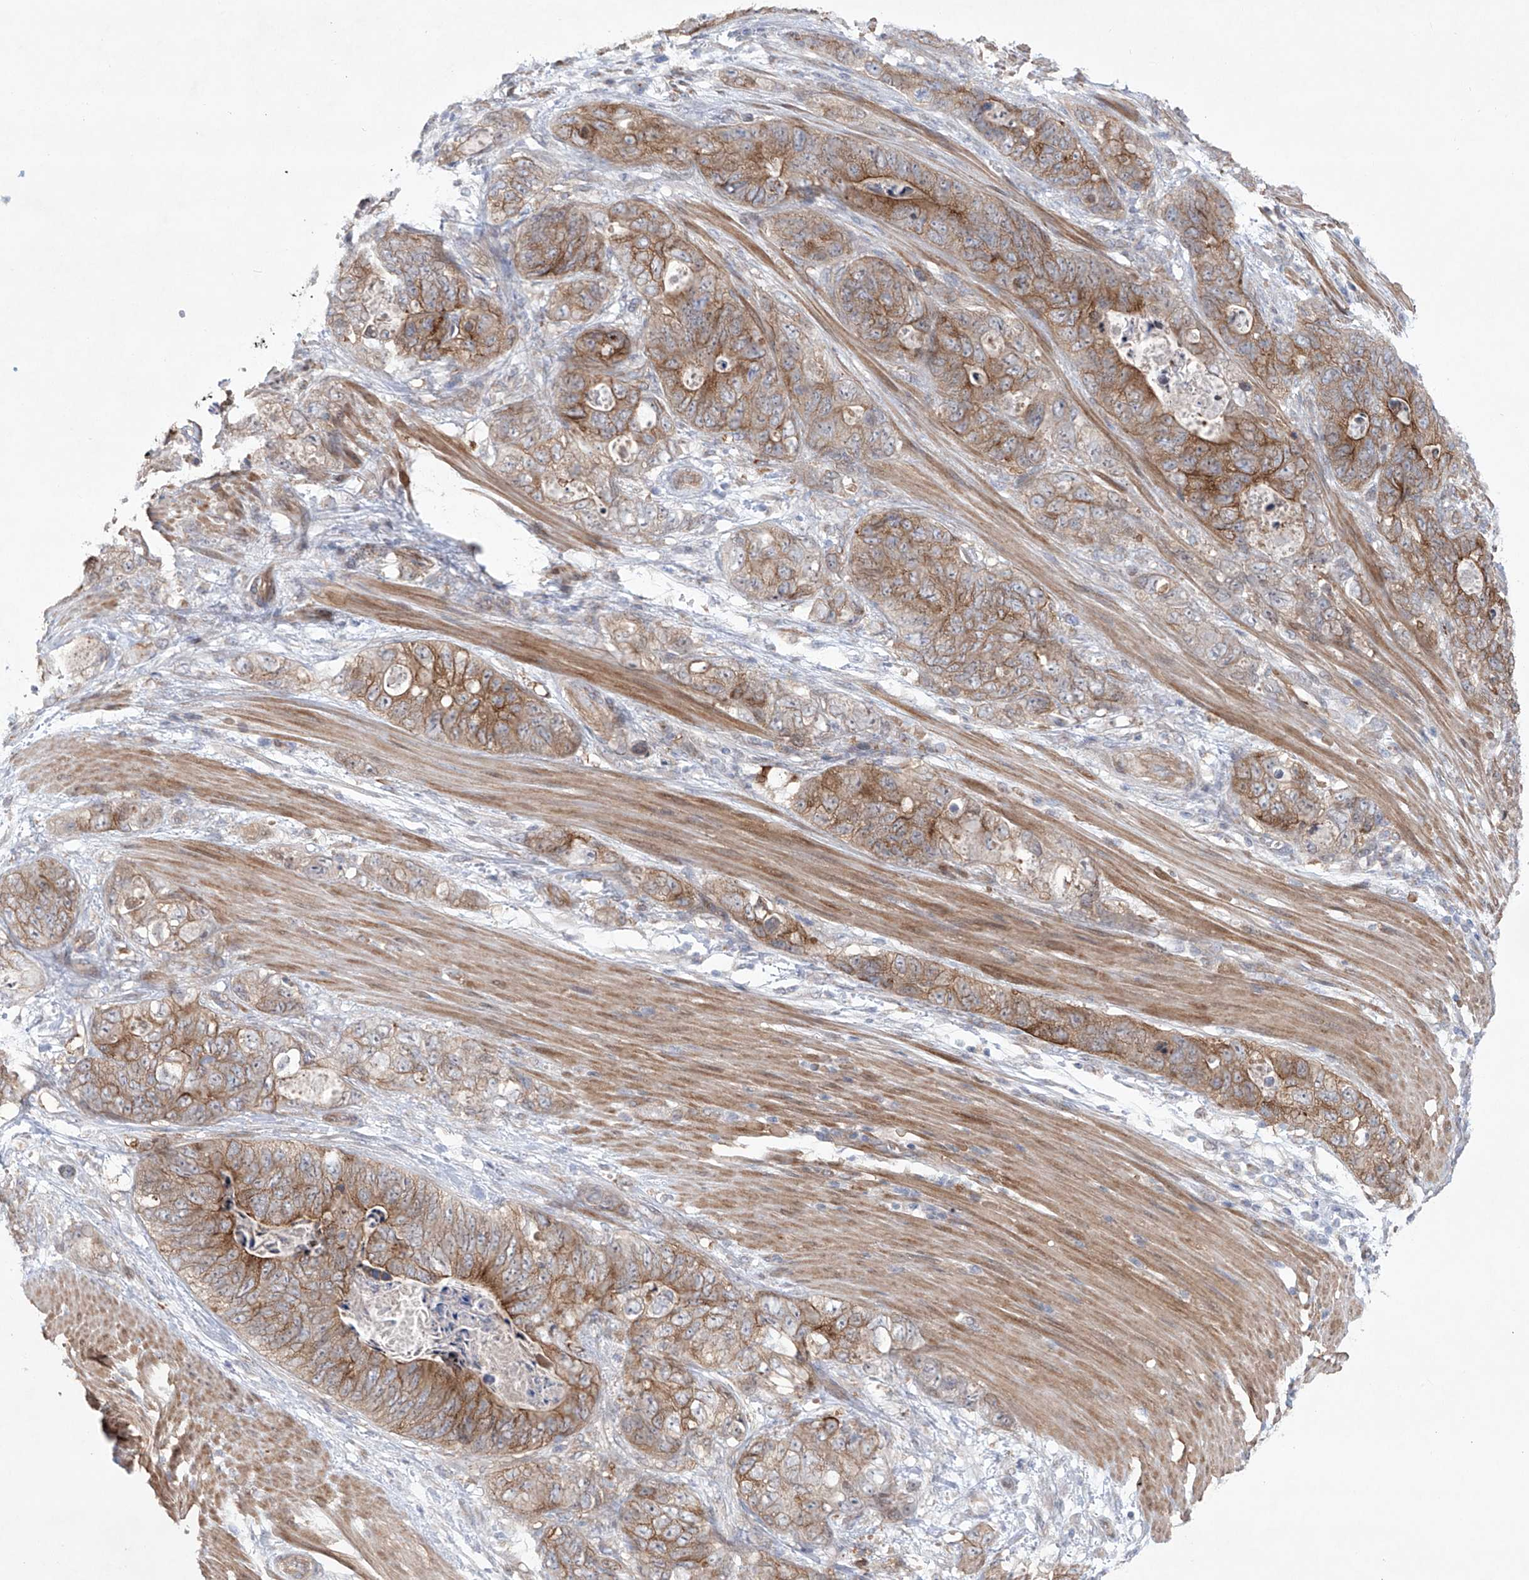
{"staining": {"intensity": "moderate", "quantity": ">75%", "location": "cytoplasmic/membranous"}, "tissue": "stomach cancer", "cell_type": "Tumor cells", "image_type": "cancer", "snomed": [{"axis": "morphology", "description": "Normal tissue, NOS"}, {"axis": "morphology", "description": "Adenocarcinoma, NOS"}, {"axis": "topography", "description": "Stomach"}], "caption": "Protein staining of adenocarcinoma (stomach) tissue demonstrates moderate cytoplasmic/membranous expression in approximately >75% of tumor cells.", "gene": "KLC4", "patient": {"sex": "female", "age": 89}}